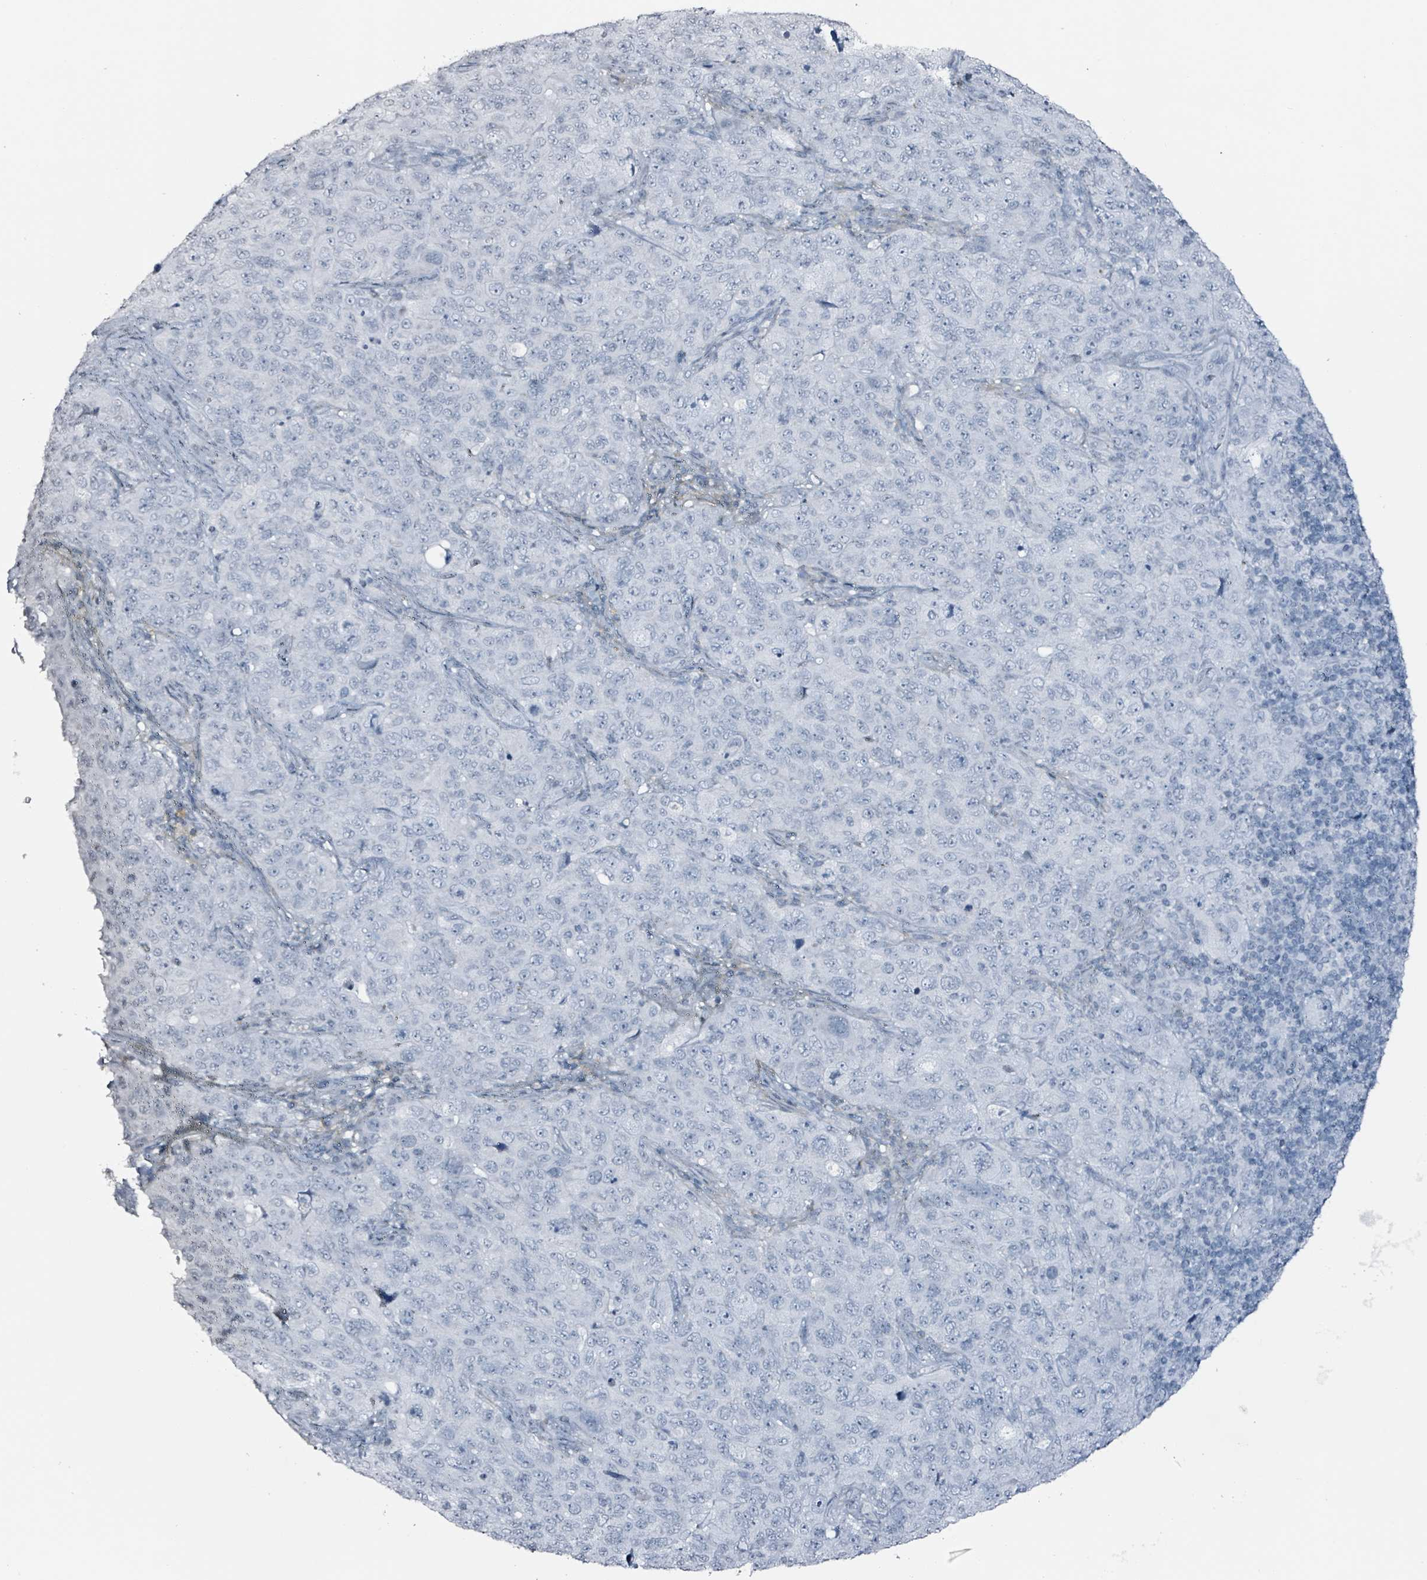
{"staining": {"intensity": "negative", "quantity": "none", "location": "none"}, "tissue": "pancreatic cancer", "cell_type": "Tumor cells", "image_type": "cancer", "snomed": [{"axis": "morphology", "description": "Adenocarcinoma, NOS"}, {"axis": "topography", "description": "Pancreas"}], "caption": "A micrograph of pancreatic adenocarcinoma stained for a protein exhibits no brown staining in tumor cells. Brightfield microscopy of immunohistochemistry stained with DAB (brown) and hematoxylin (blue), captured at high magnification.", "gene": "CA9", "patient": {"sex": "male", "age": 68}}